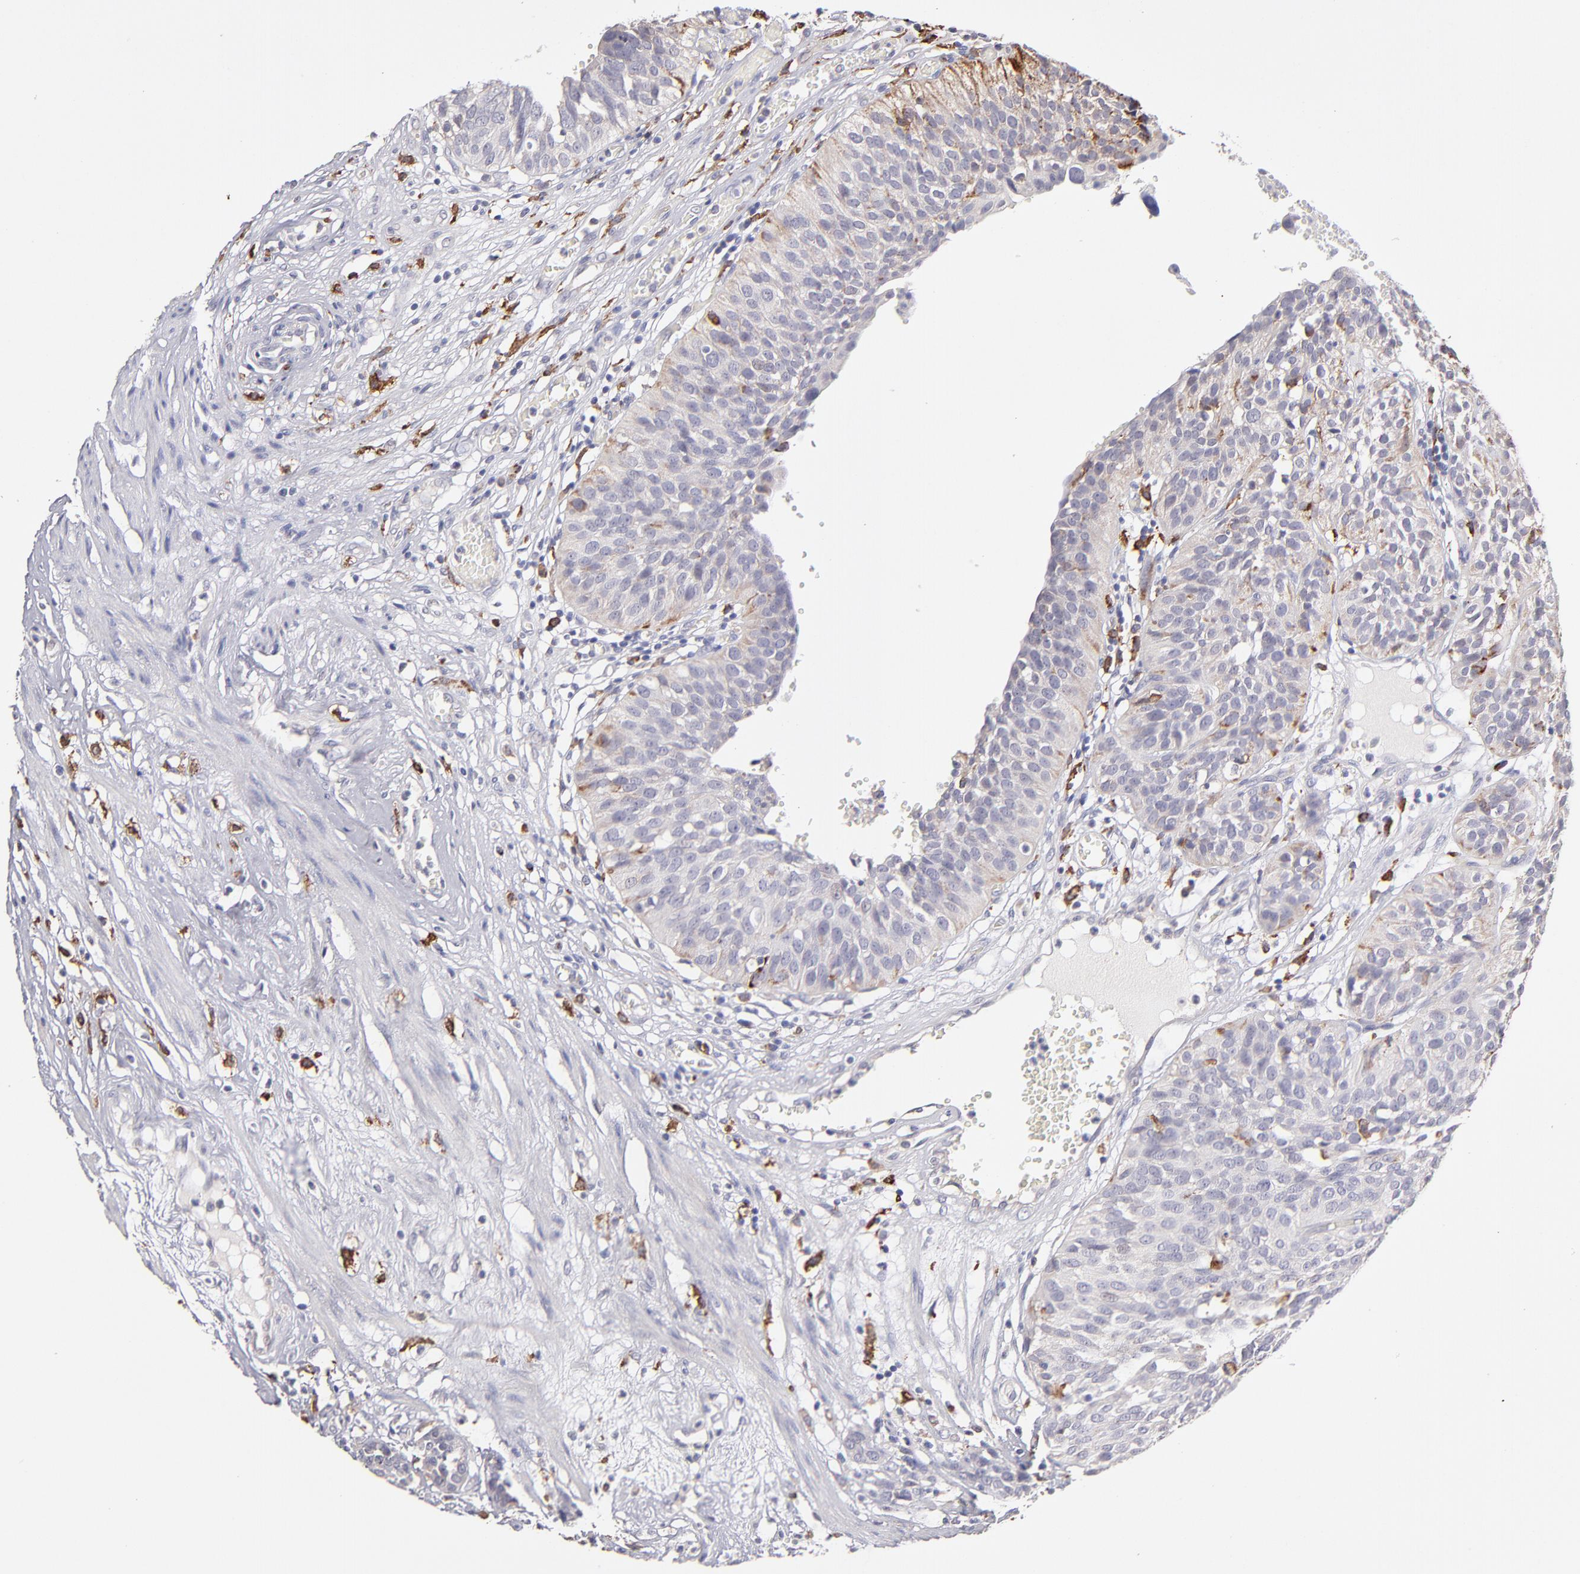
{"staining": {"intensity": "weak", "quantity": "<25%", "location": "cytoplasmic/membranous"}, "tissue": "urothelial cancer", "cell_type": "Tumor cells", "image_type": "cancer", "snomed": [{"axis": "morphology", "description": "Urothelial carcinoma, High grade"}, {"axis": "topography", "description": "Urinary bladder"}], "caption": "Protein analysis of urothelial carcinoma (high-grade) demonstrates no significant positivity in tumor cells.", "gene": "GLDC", "patient": {"sex": "male", "age": 56}}